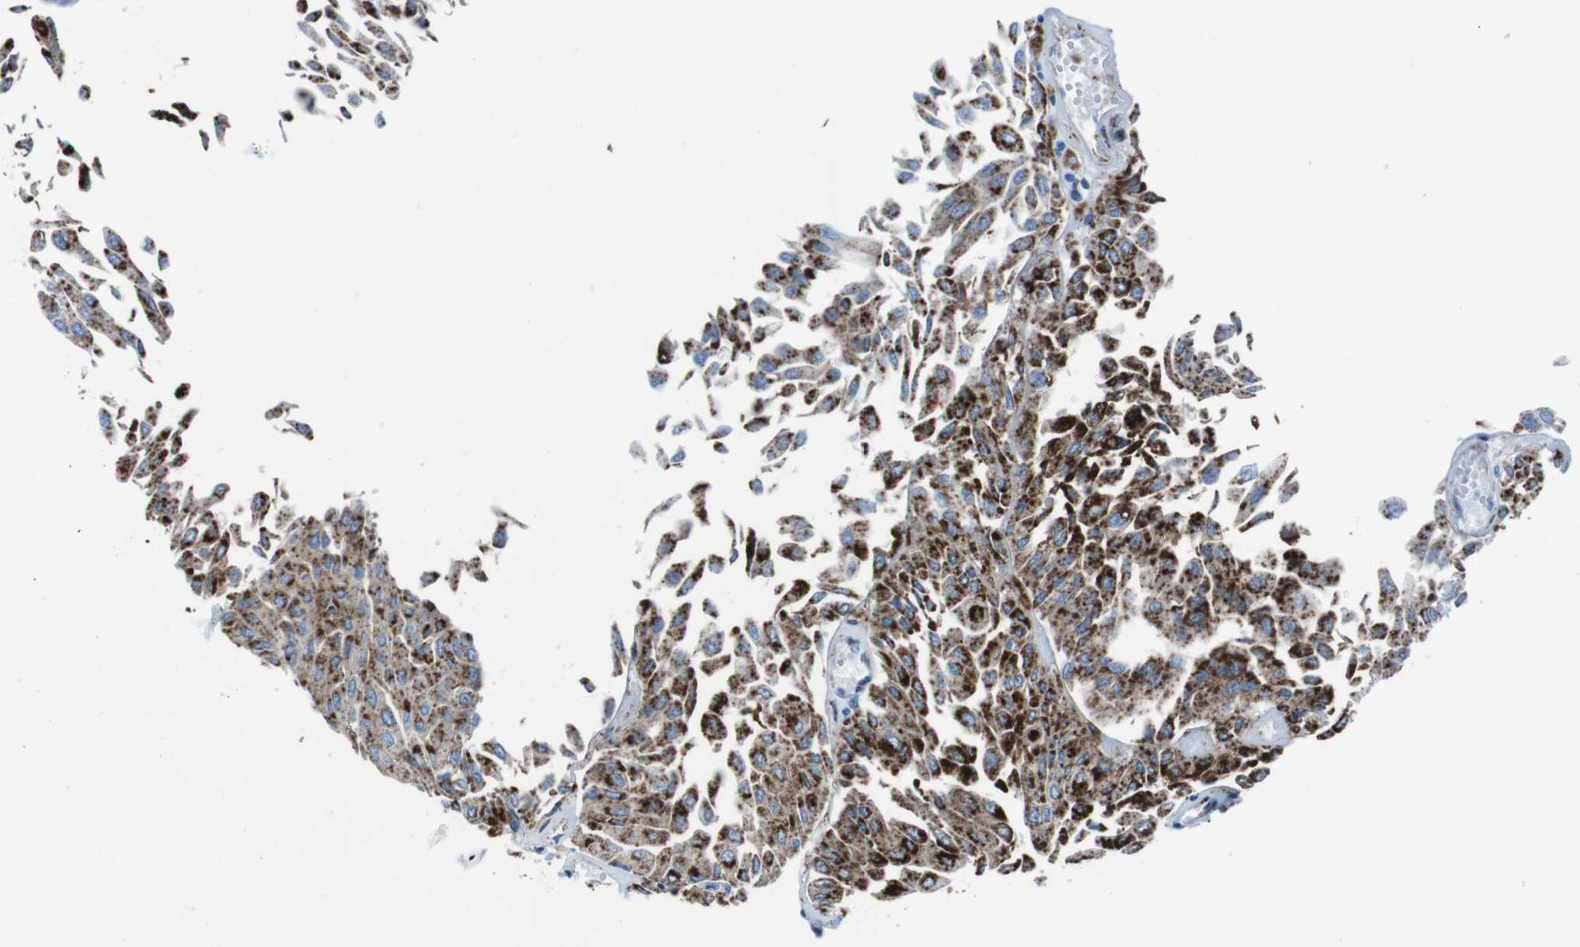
{"staining": {"intensity": "strong", "quantity": ">75%", "location": "cytoplasmic/membranous"}, "tissue": "urothelial cancer", "cell_type": "Tumor cells", "image_type": "cancer", "snomed": [{"axis": "morphology", "description": "Urothelial carcinoma, Low grade"}, {"axis": "topography", "description": "Urinary bladder"}], "caption": "Urothelial cancer was stained to show a protein in brown. There is high levels of strong cytoplasmic/membranous positivity in about >75% of tumor cells.", "gene": "SCARB2", "patient": {"sex": "male", "age": 67}}